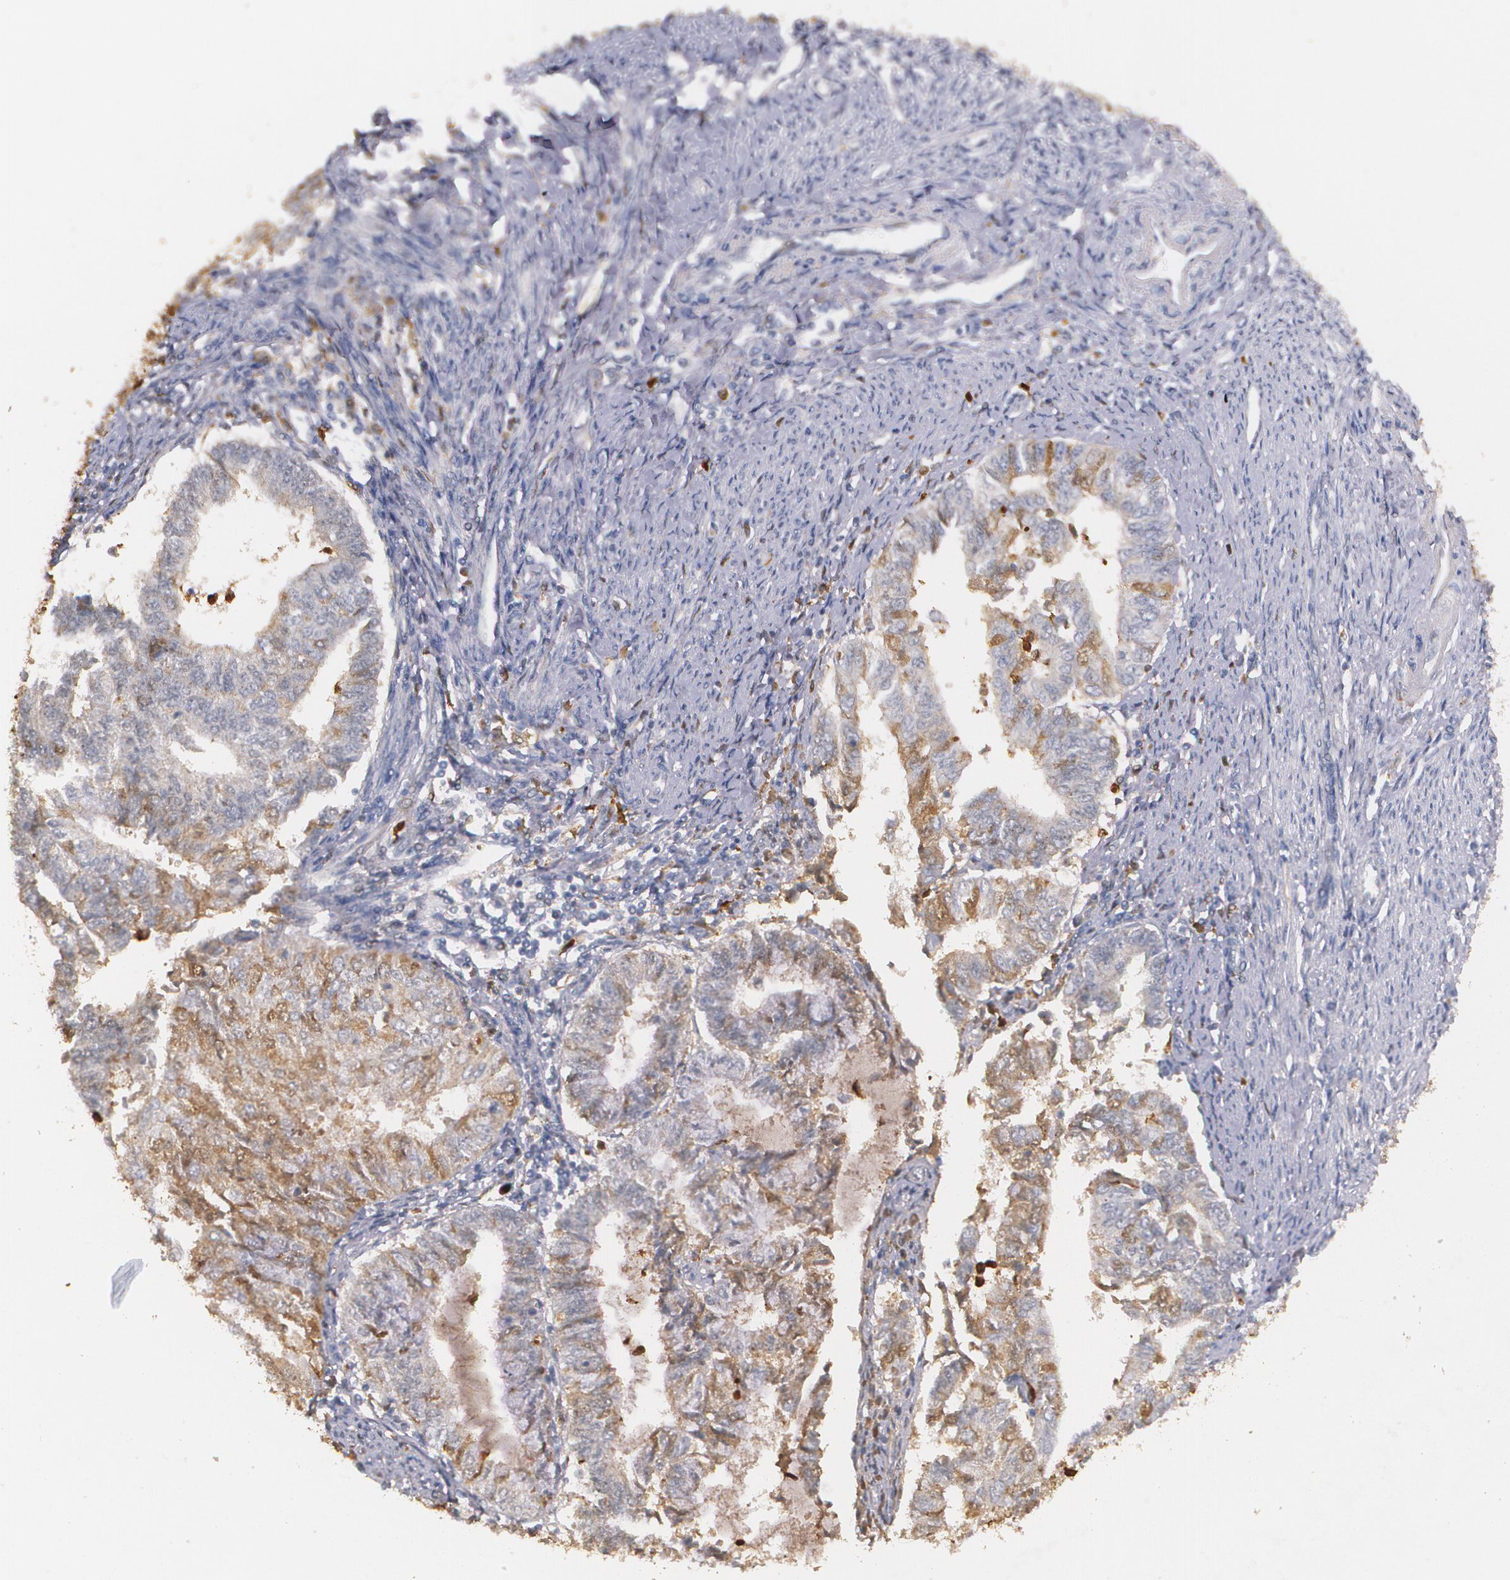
{"staining": {"intensity": "moderate", "quantity": "25%-75%", "location": "cytoplasmic/membranous"}, "tissue": "endometrial cancer", "cell_type": "Tumor cells", "image_type": "cancer", "snomed": [{"axis": "morphology", "description": "Adenocarcinoma, NOS"}, {"axis": "topography", "description": "Endometrium"}], "caption": "Immunohistochemical staining of endometrial cancer exhibits medium levels of moderate cytoplasmic/membranous protein staining in about 25%-75% of tumor cells.", "gene": "PTS", "patient": {"sex": "female", "age": 66}}